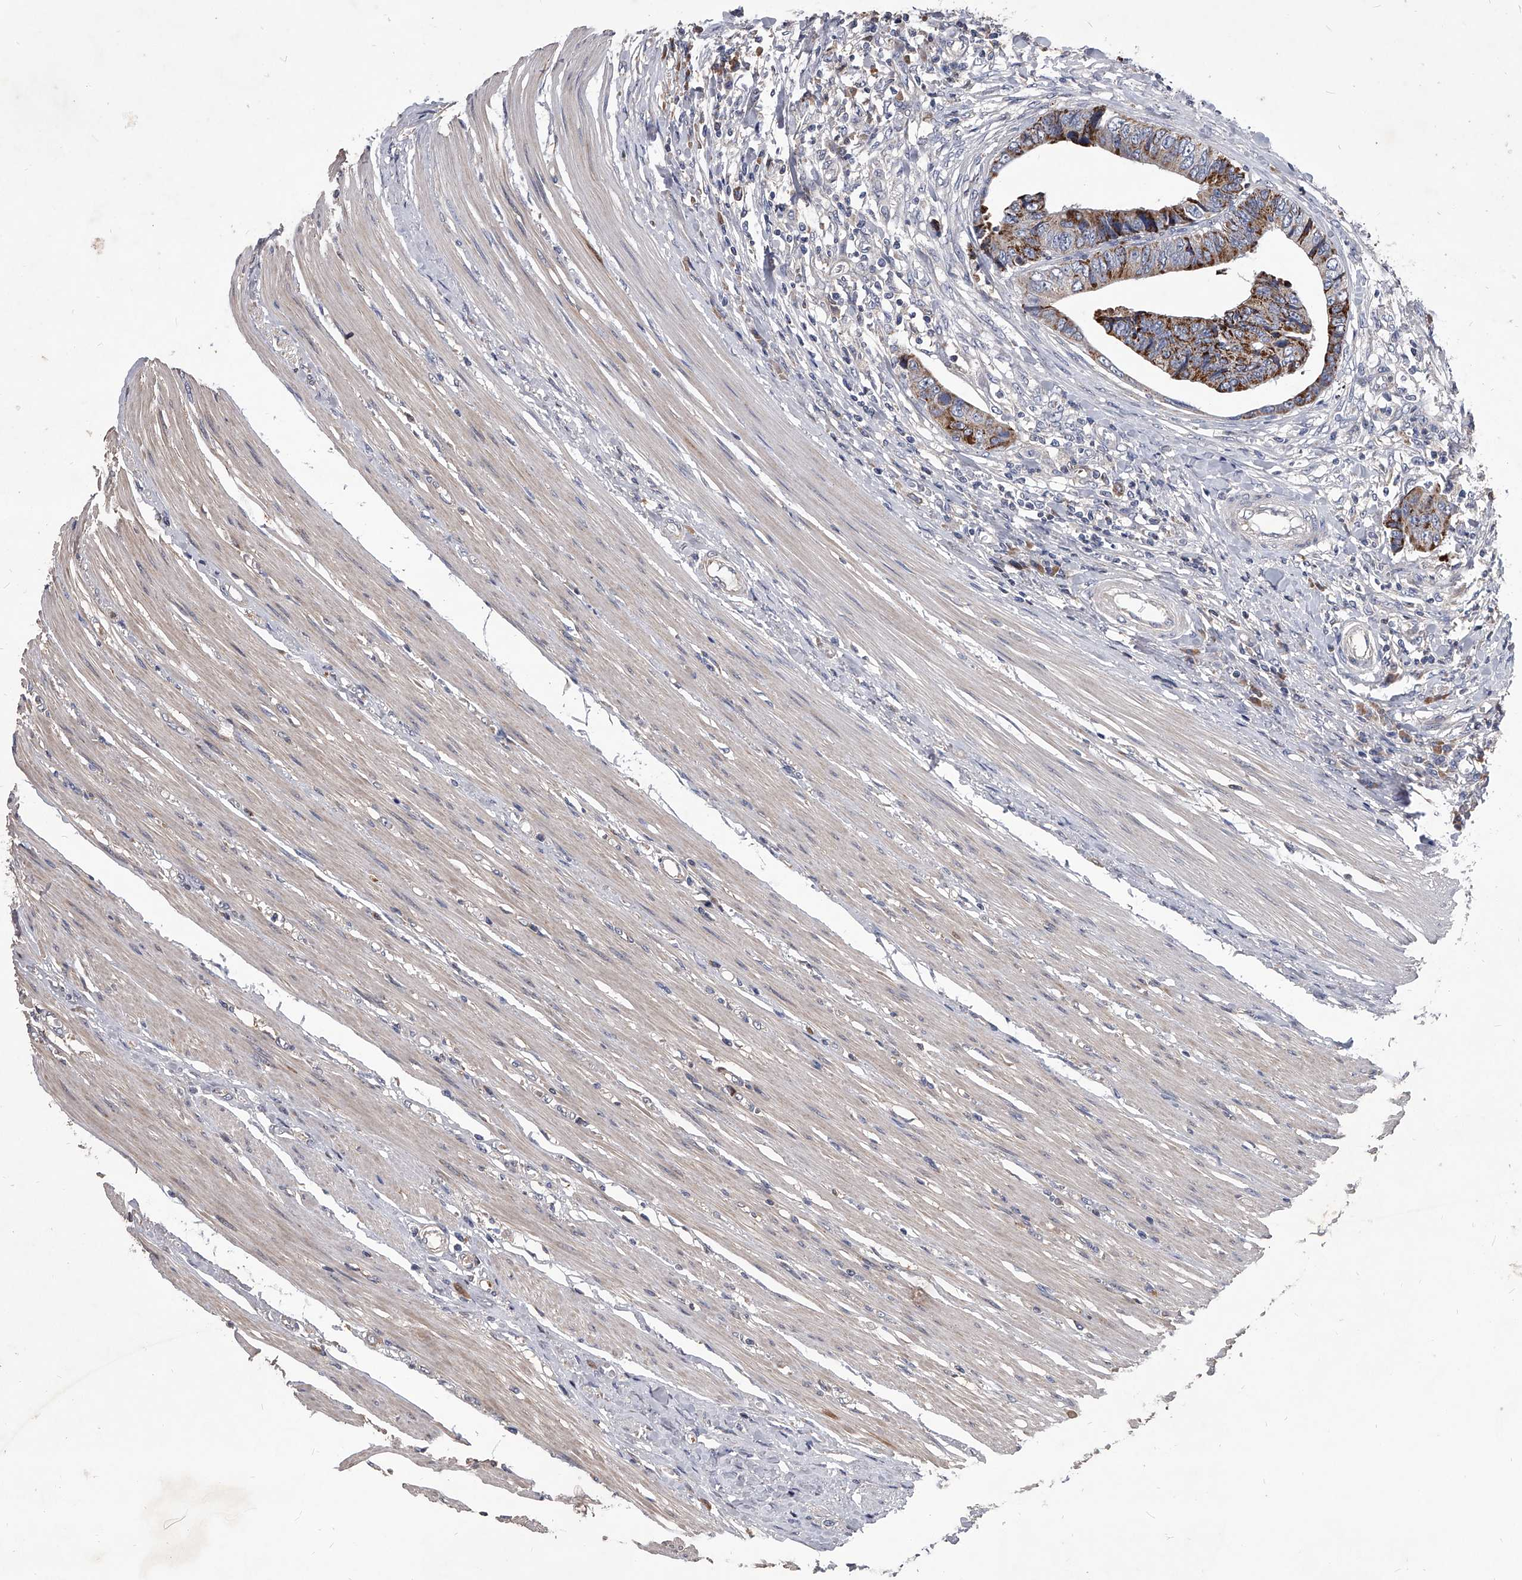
{"staining": {"intensity": "moderate", "quantity": ">75%", "location": "cytoplasmic/membranous"}, "tissue": "colorectal cancer", "cell_type": "Tumor cells", "image_type": "cancer", "snomed": [{"axis": "morphology", "description": "Adenocarcinoma, NOS"}, {"axis": "topography", "description": "Rectum"}], "caption": "Immunohistochemical staining of human adenocarcinoma (colorectal) reveals medium levels of moderate cytoplasmic/membranous protein staining in about >75% of tumor cells.", "gene": "NRP1", "patient": {"sex": "male", "age": 84}}